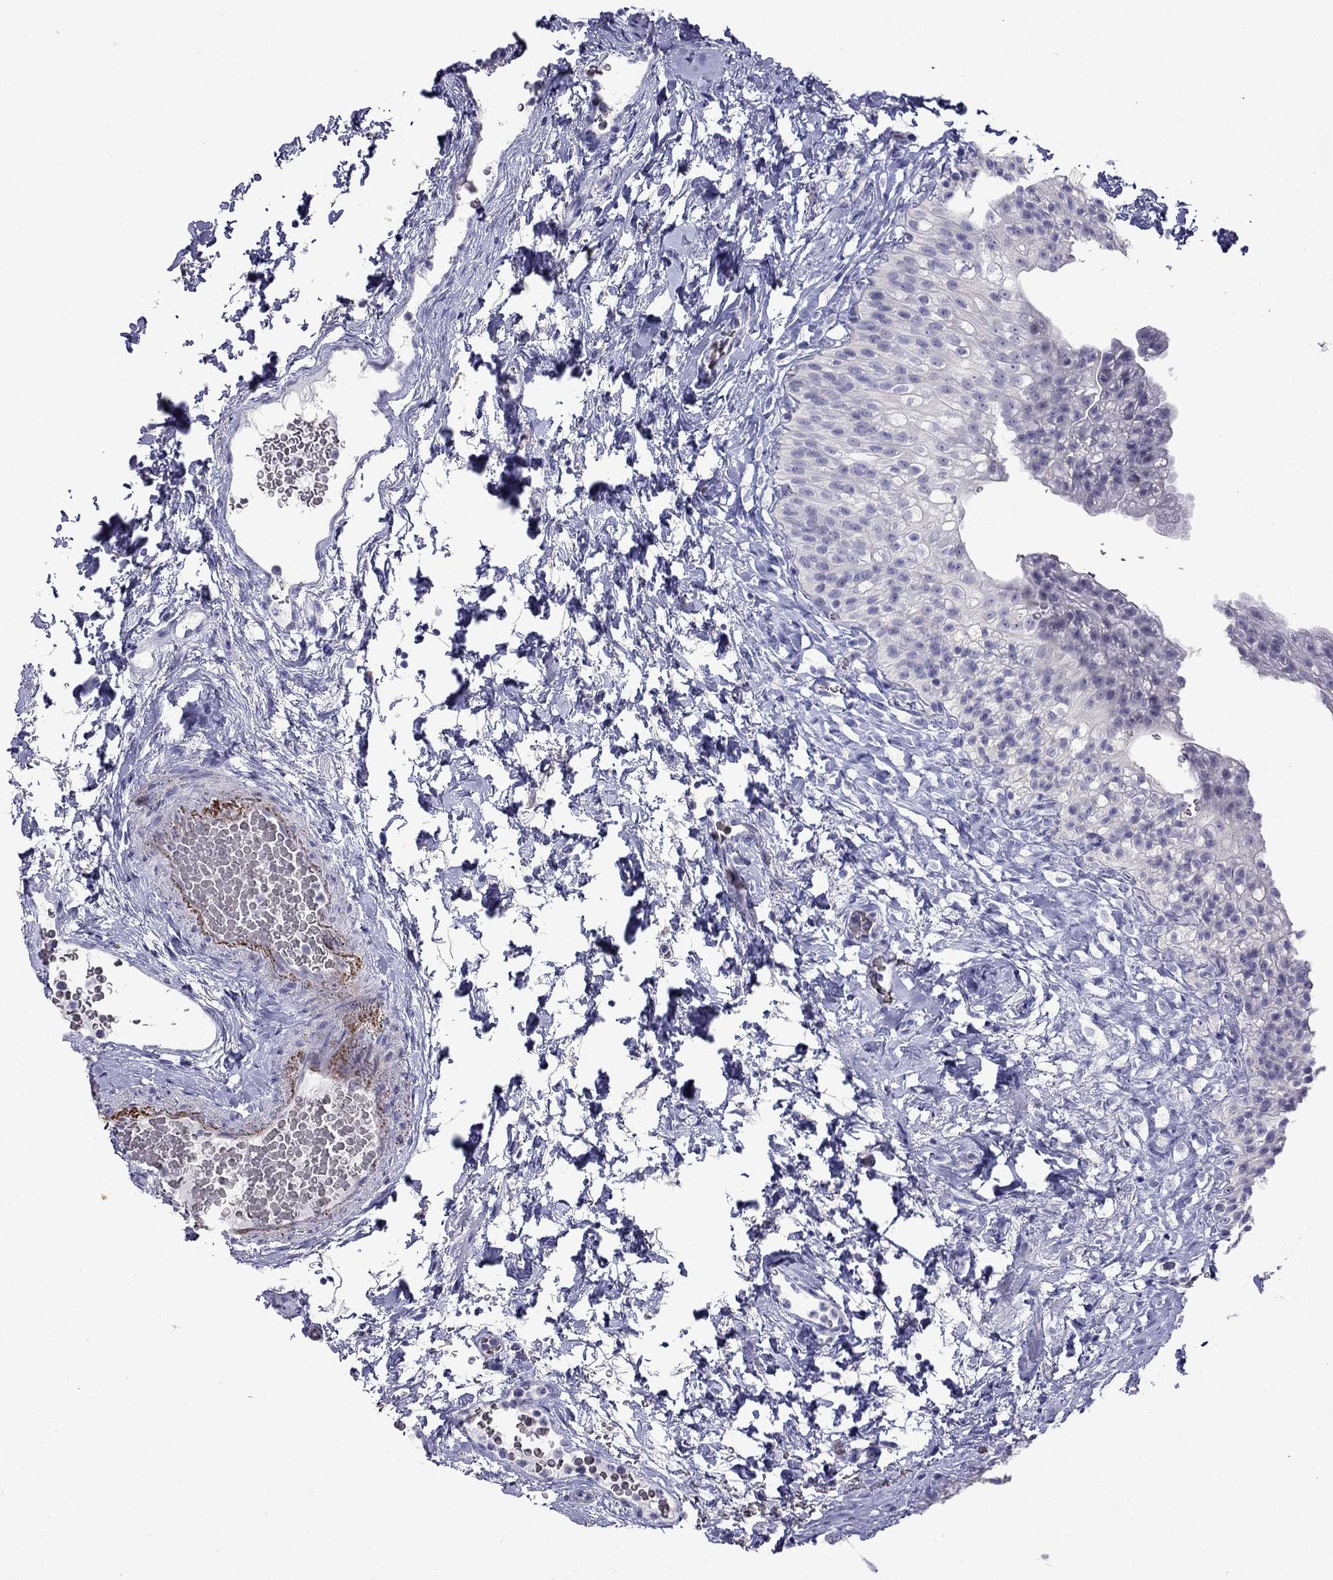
{"staining": {"intensity": "negative", "quantity": "none", "location": "none"}, "tissue": "urinary bladder", "cell_type": "Urothelial cells", "image_type": "normal", "snomed": [{"axis": "morphology", "description": "Normal tissue, NOS"}, {"axis": "topography", "description": "Urinary bladder"}], "caption": "Urothelial cells show no significant protein expression in benign urinary bladder.", "gene": "MGP", "patient": {"sex": "male", "age": 76}}